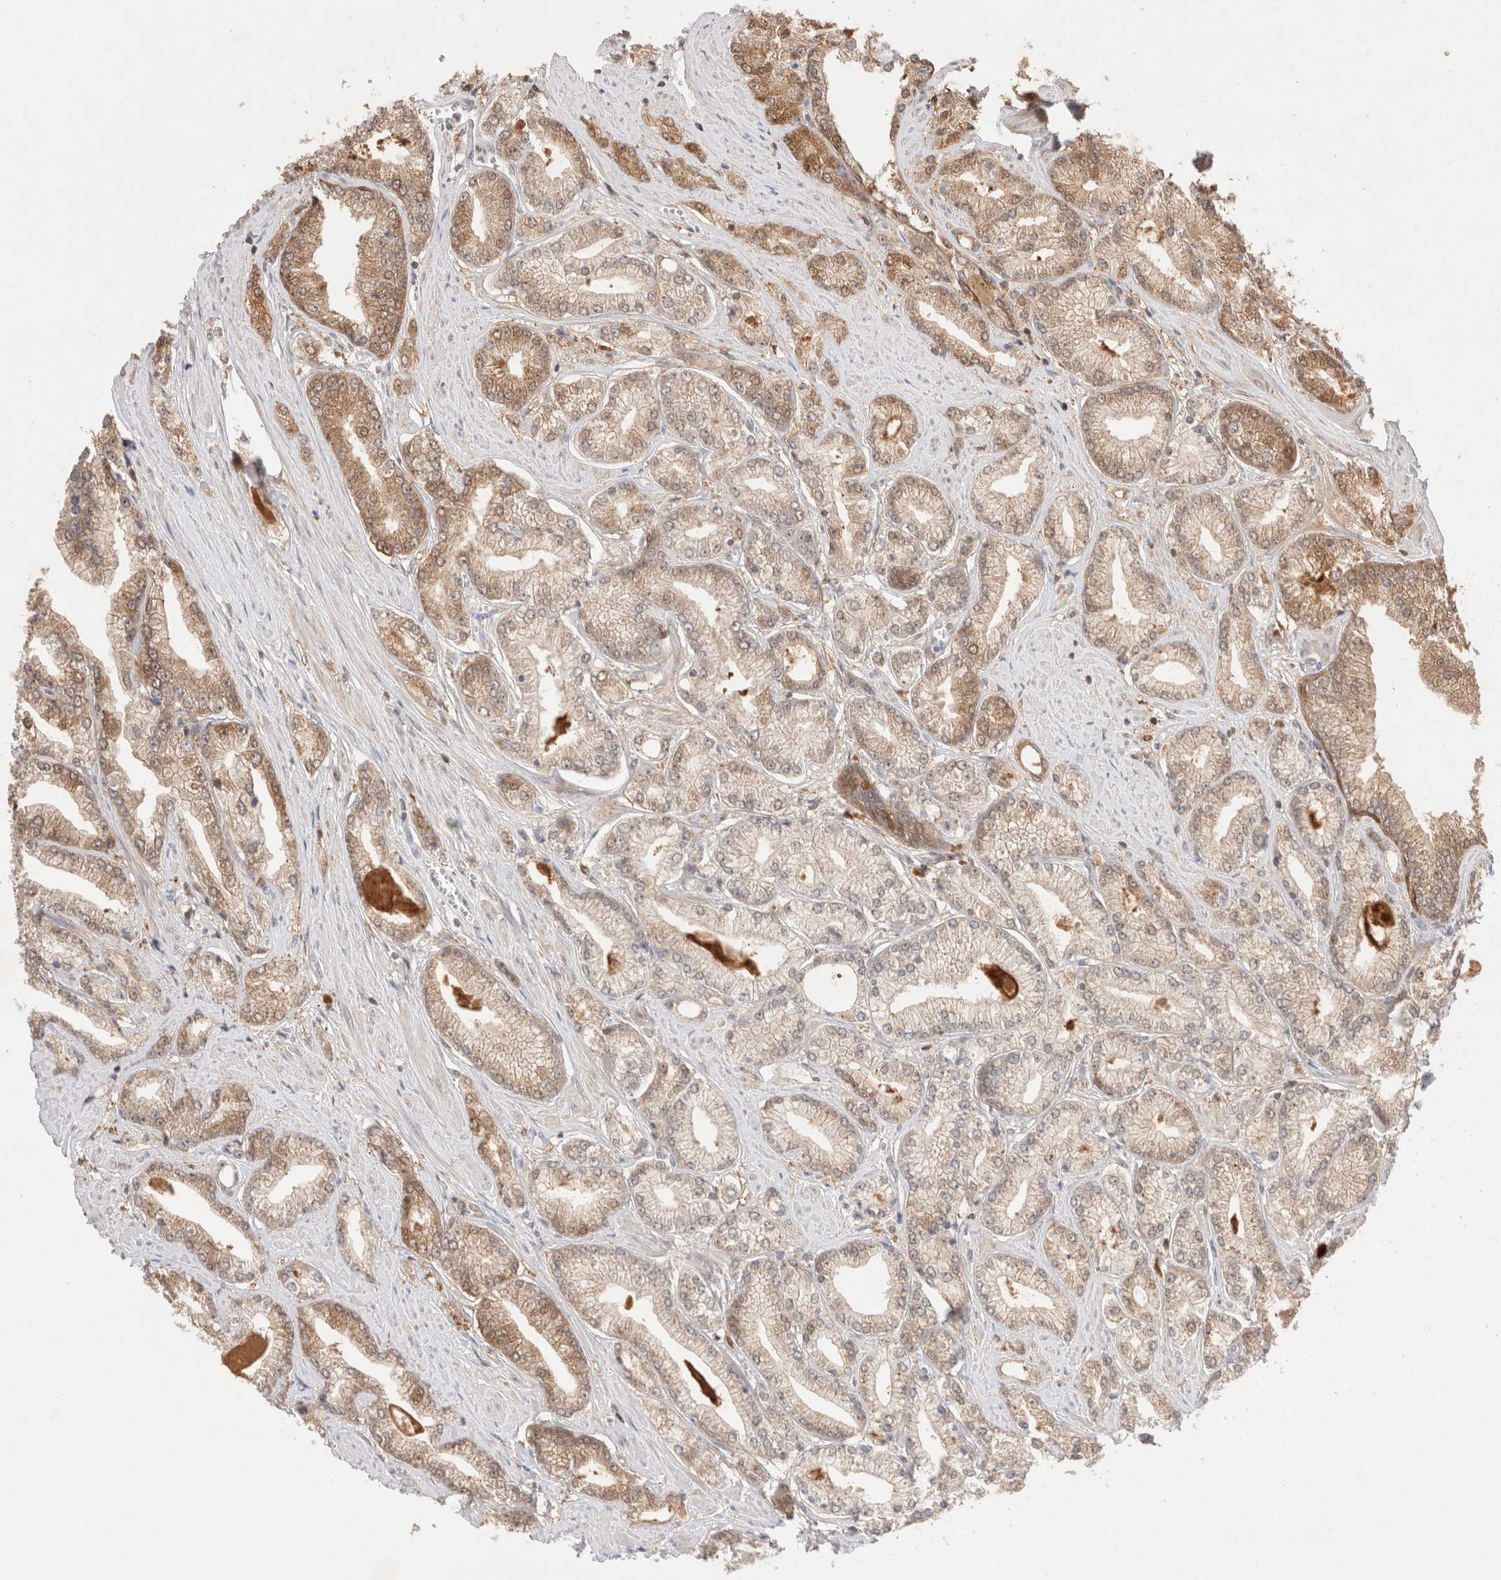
{"staining": {"intensity": "moderate", "quantity": ">75%", "location": "cytoplasmic/membranous"}, "tissue": "prostate cancer", "cell_type": "Tumor cells", "image_type": "cancer", "snomed": [{"axis": "morphology", "description": "Adenocarcinoma, Low grade"}, {"axis": "topography", "description": "Prostate"}], "caption": "Approximately >75% of tumor cells in human prostate cancer demonstrate moderate cytoplasmic/membranous protein expression as visualized by brown immunohistochemical staining.", "gene": "STARD10", "patient": {"sex": "male", "age": 62}}